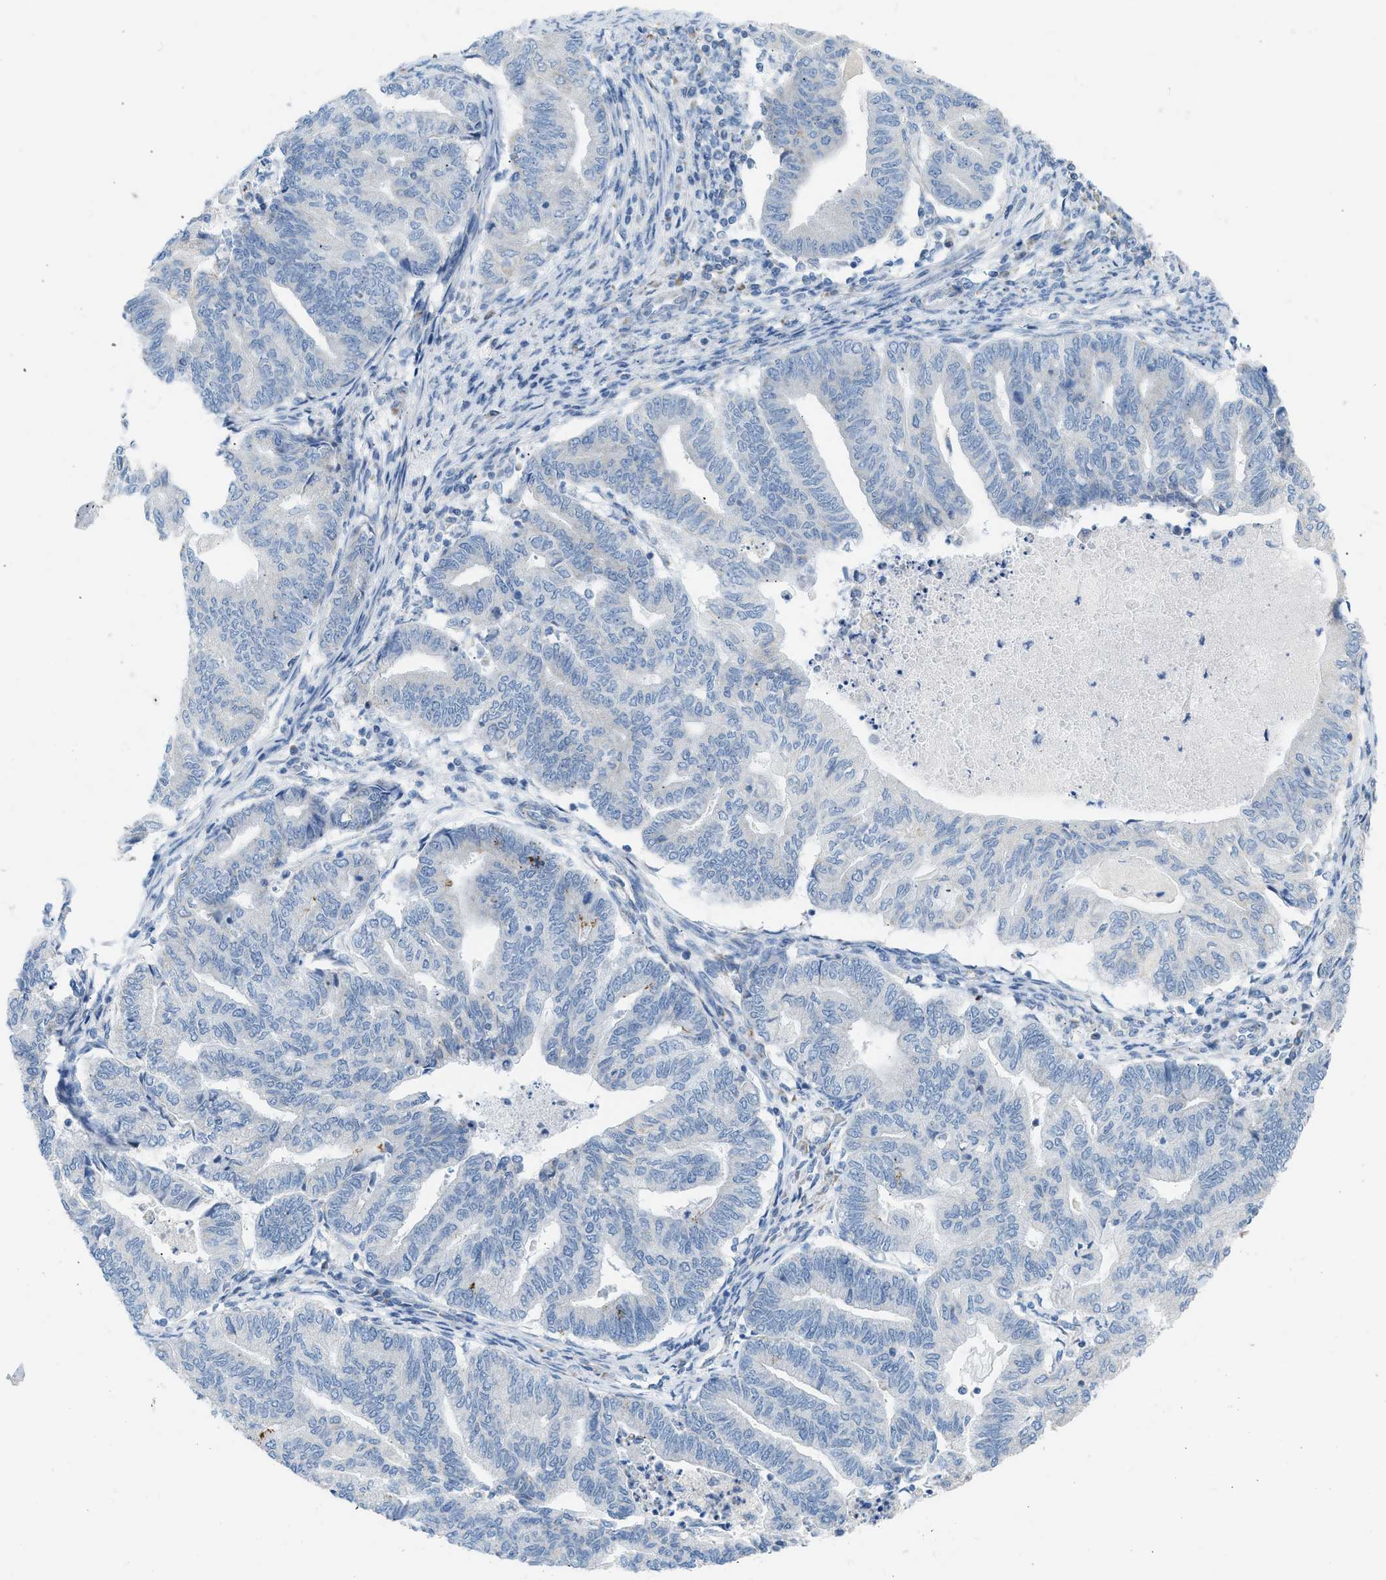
{"staining": {"intensity": "negative", "quantity": "none", "location": "none"}, "tissue": "endometrial cancer", "cell_type": "Tumor cells", "image_type": "cancer", "snomed": [{"axis": "morphology", "description": "Adenocarcinoma, NOS"}, {"axis": "topography", "description": "Endometrium"}], "caption": "Endometrial adenocarcinoma was stained to show a protein in brown. There is no significant staining in tumor cells.", "gene": "NDUFS8", "patient": {"sex": "female", "age": 79}}